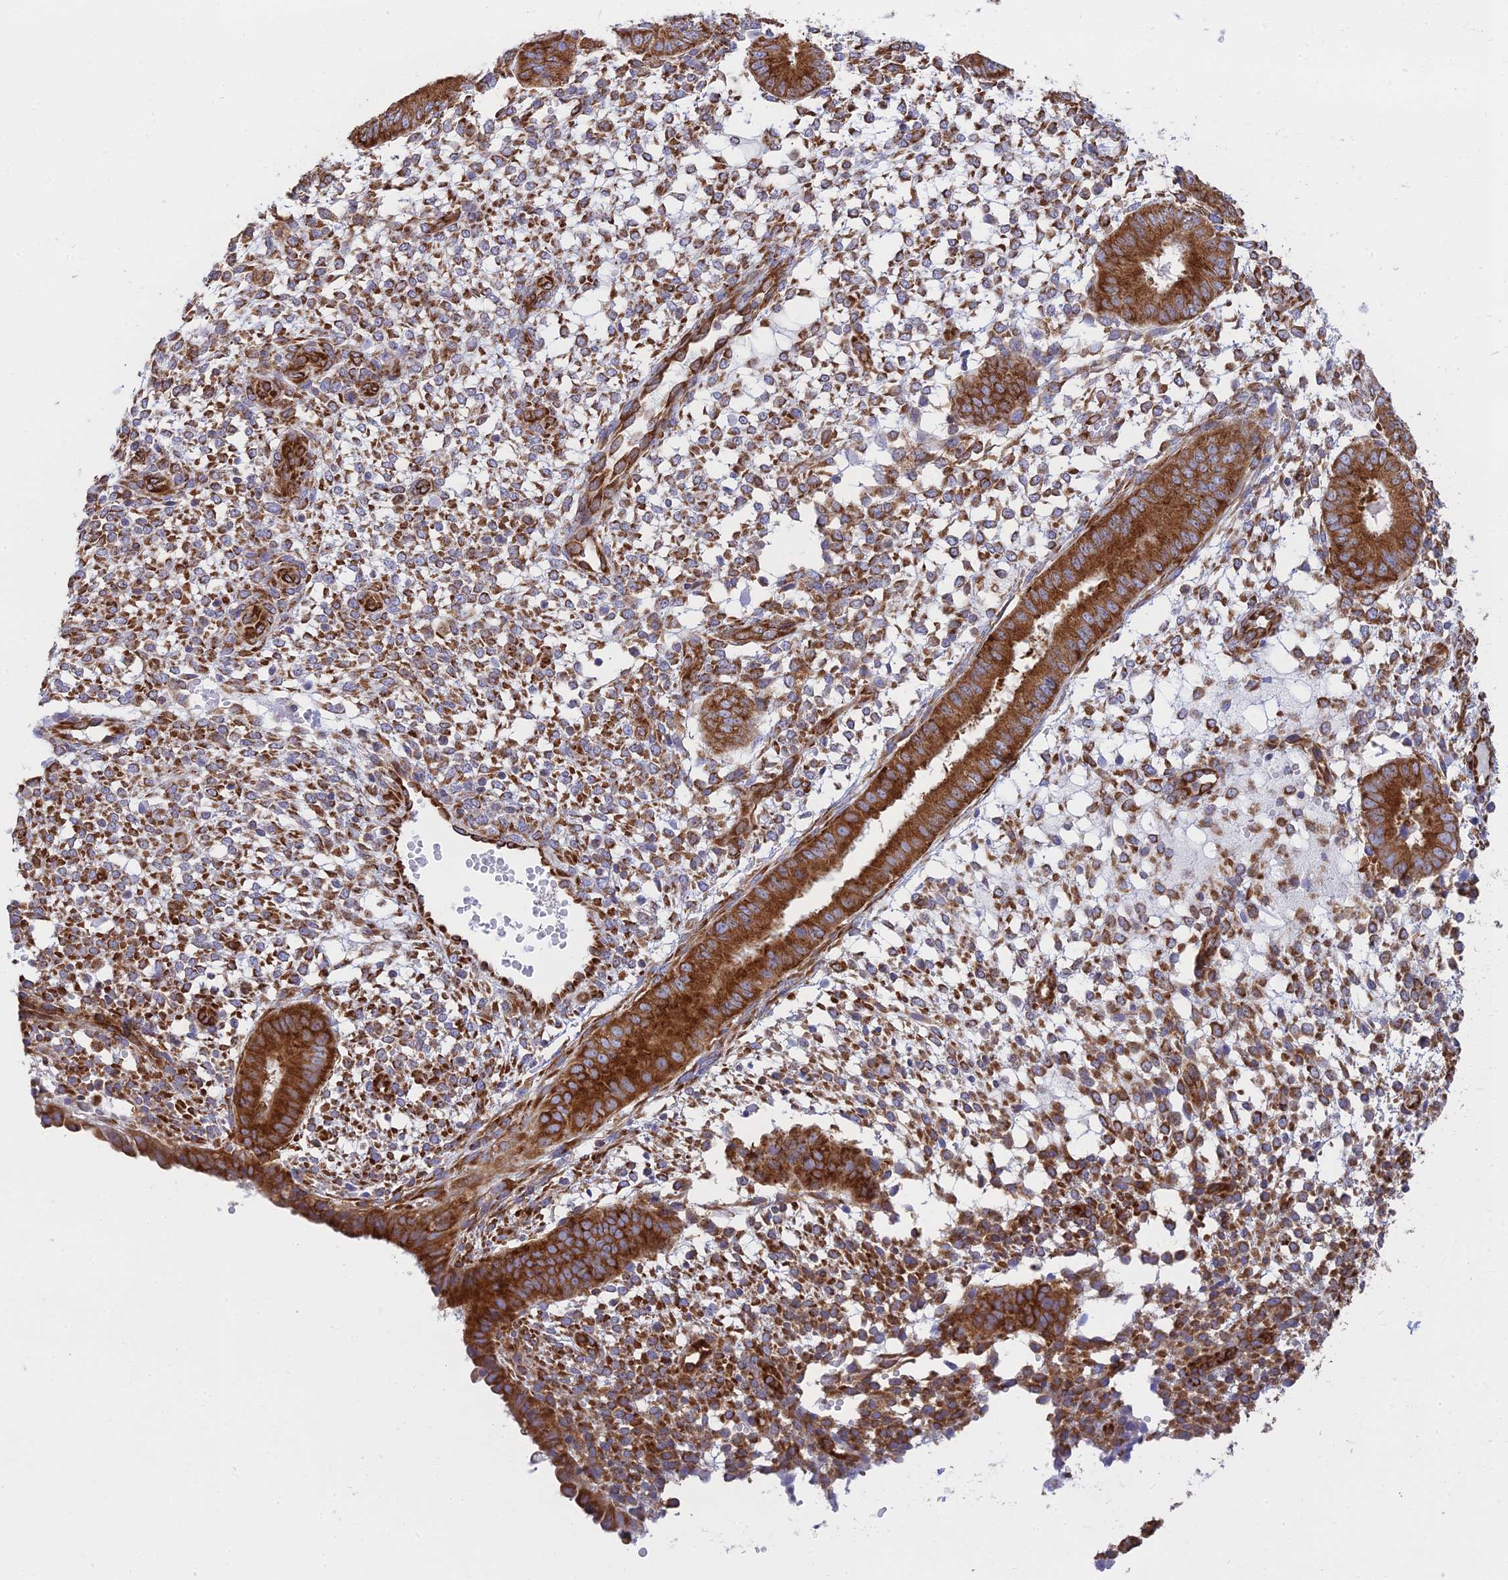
{"staining": {"intensity": "strong", "quantity": "25%-75%", "location": "cytoplasmic/membranous"}, "tissue": "endometrium", "cell_type": "Cells in endometrial stroma", "image_type": "normal", "snomed": [{"axis": "morphology", "description": "Normal tissue, NOS"}, {"axis": "topography", "description": "Endometrium"}], "caption": "This image displays IHC staining of benign endometrium, with high strong cytoplasmic/membranous staining in about 25%-75% of cells in endometrial stroma.", "gene": "CCDC69", "patient": {"sex": "female", "age": 49}}